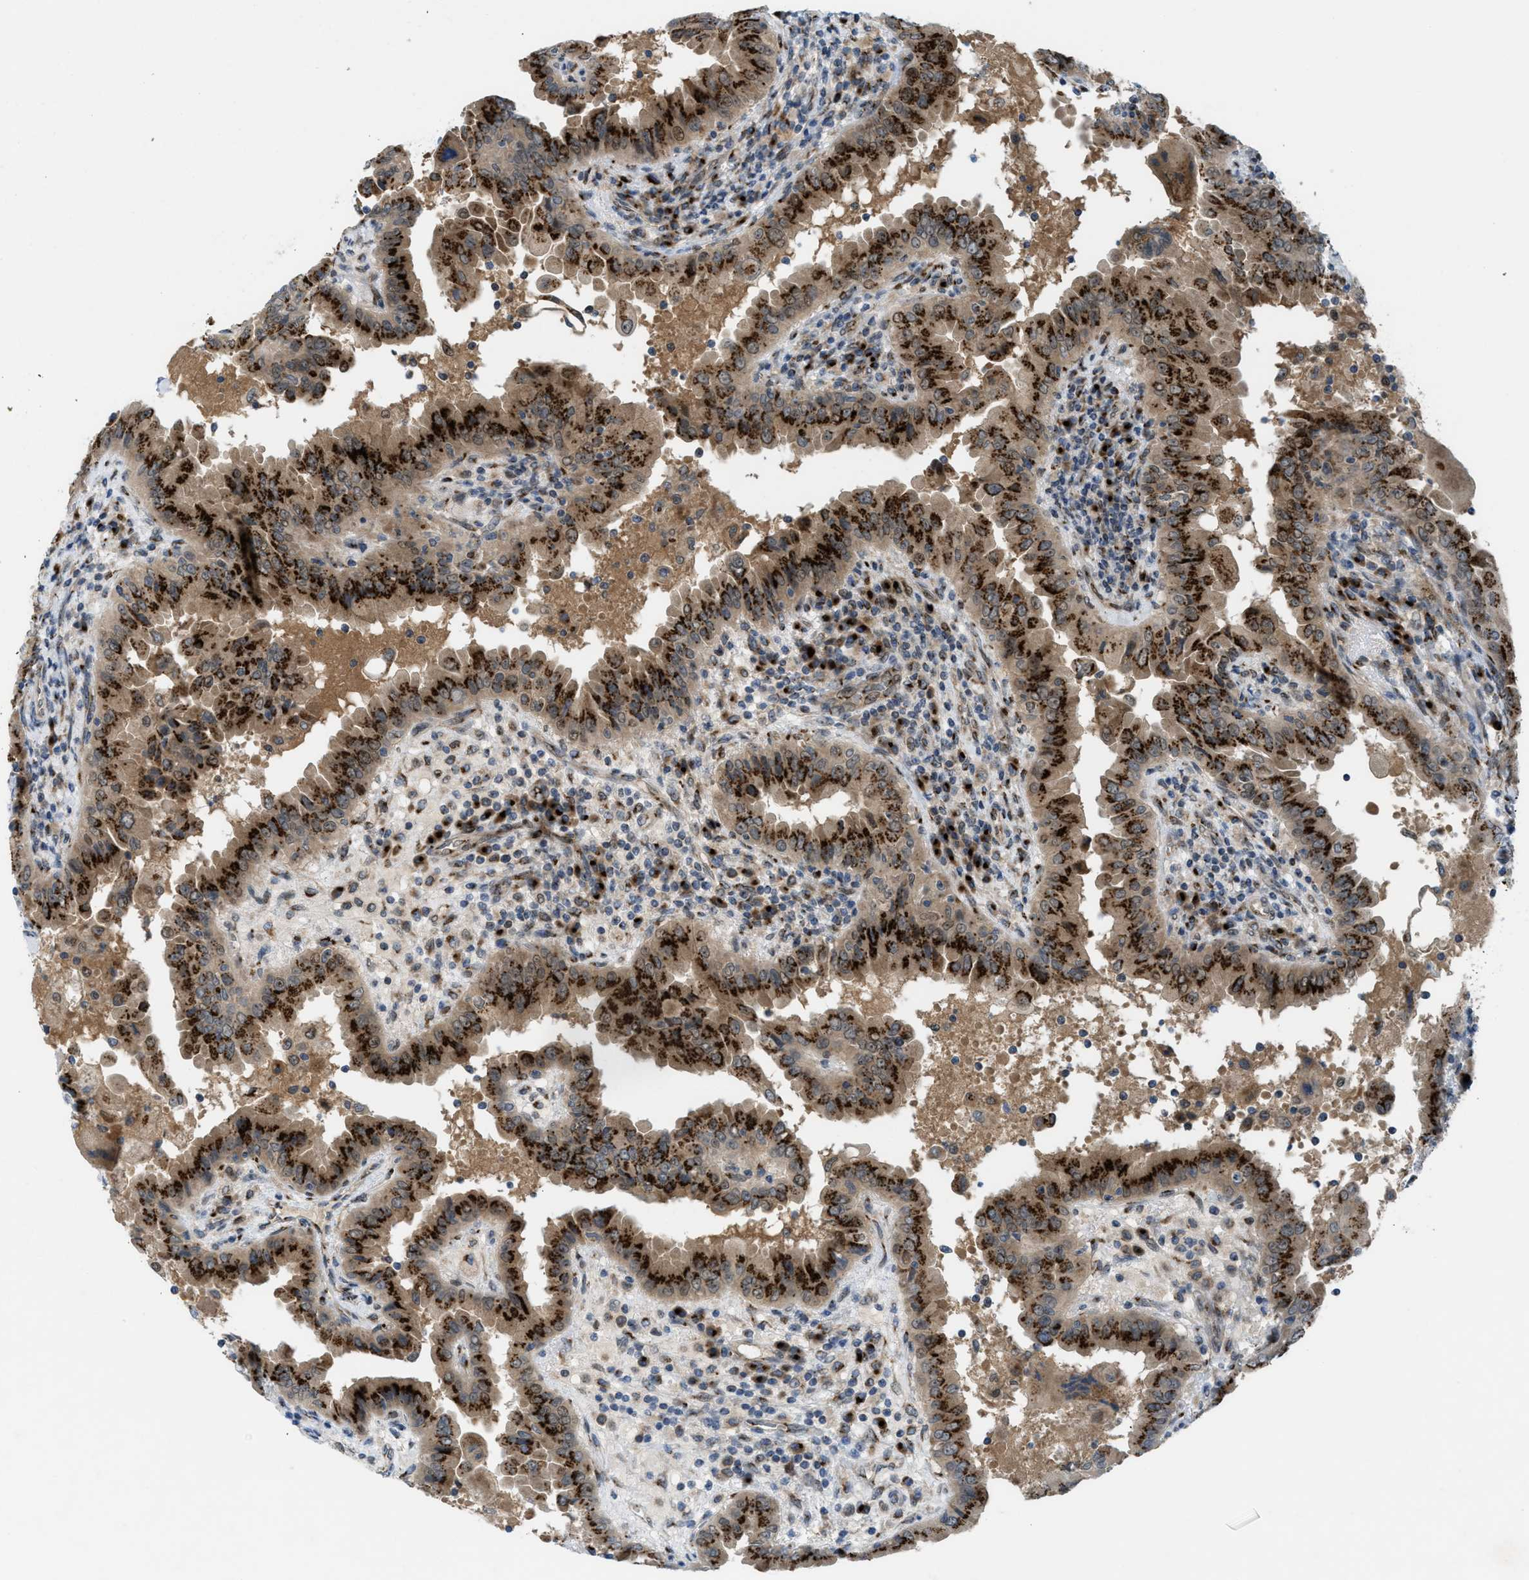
{"staining": {"intensity": "strong", "quantity": ">75%", "location": "cytoplasmic/membranous"}, "tissue": "thyroid cancer", "cell_type": "Tumor cells", "image_type": "cancer", "snomed": [{"axis": "morphology", "description": "Papillary adenocarcinoma, NOS"}, {"axis": "topography", "description": "Thyroid gland"}], "caption": "Tumor cells display high levels of strong cytoplasmic/membranous staining in about >75% of cells in thyroid cancer. The staining was performed using DAB to visualize the protein expression in brown, while the nuclei were stained in blue with hematoxylin (Magnification: 20x).", "gene": "SLC38A10", "patient": {"sex": "male", "age": 33}}